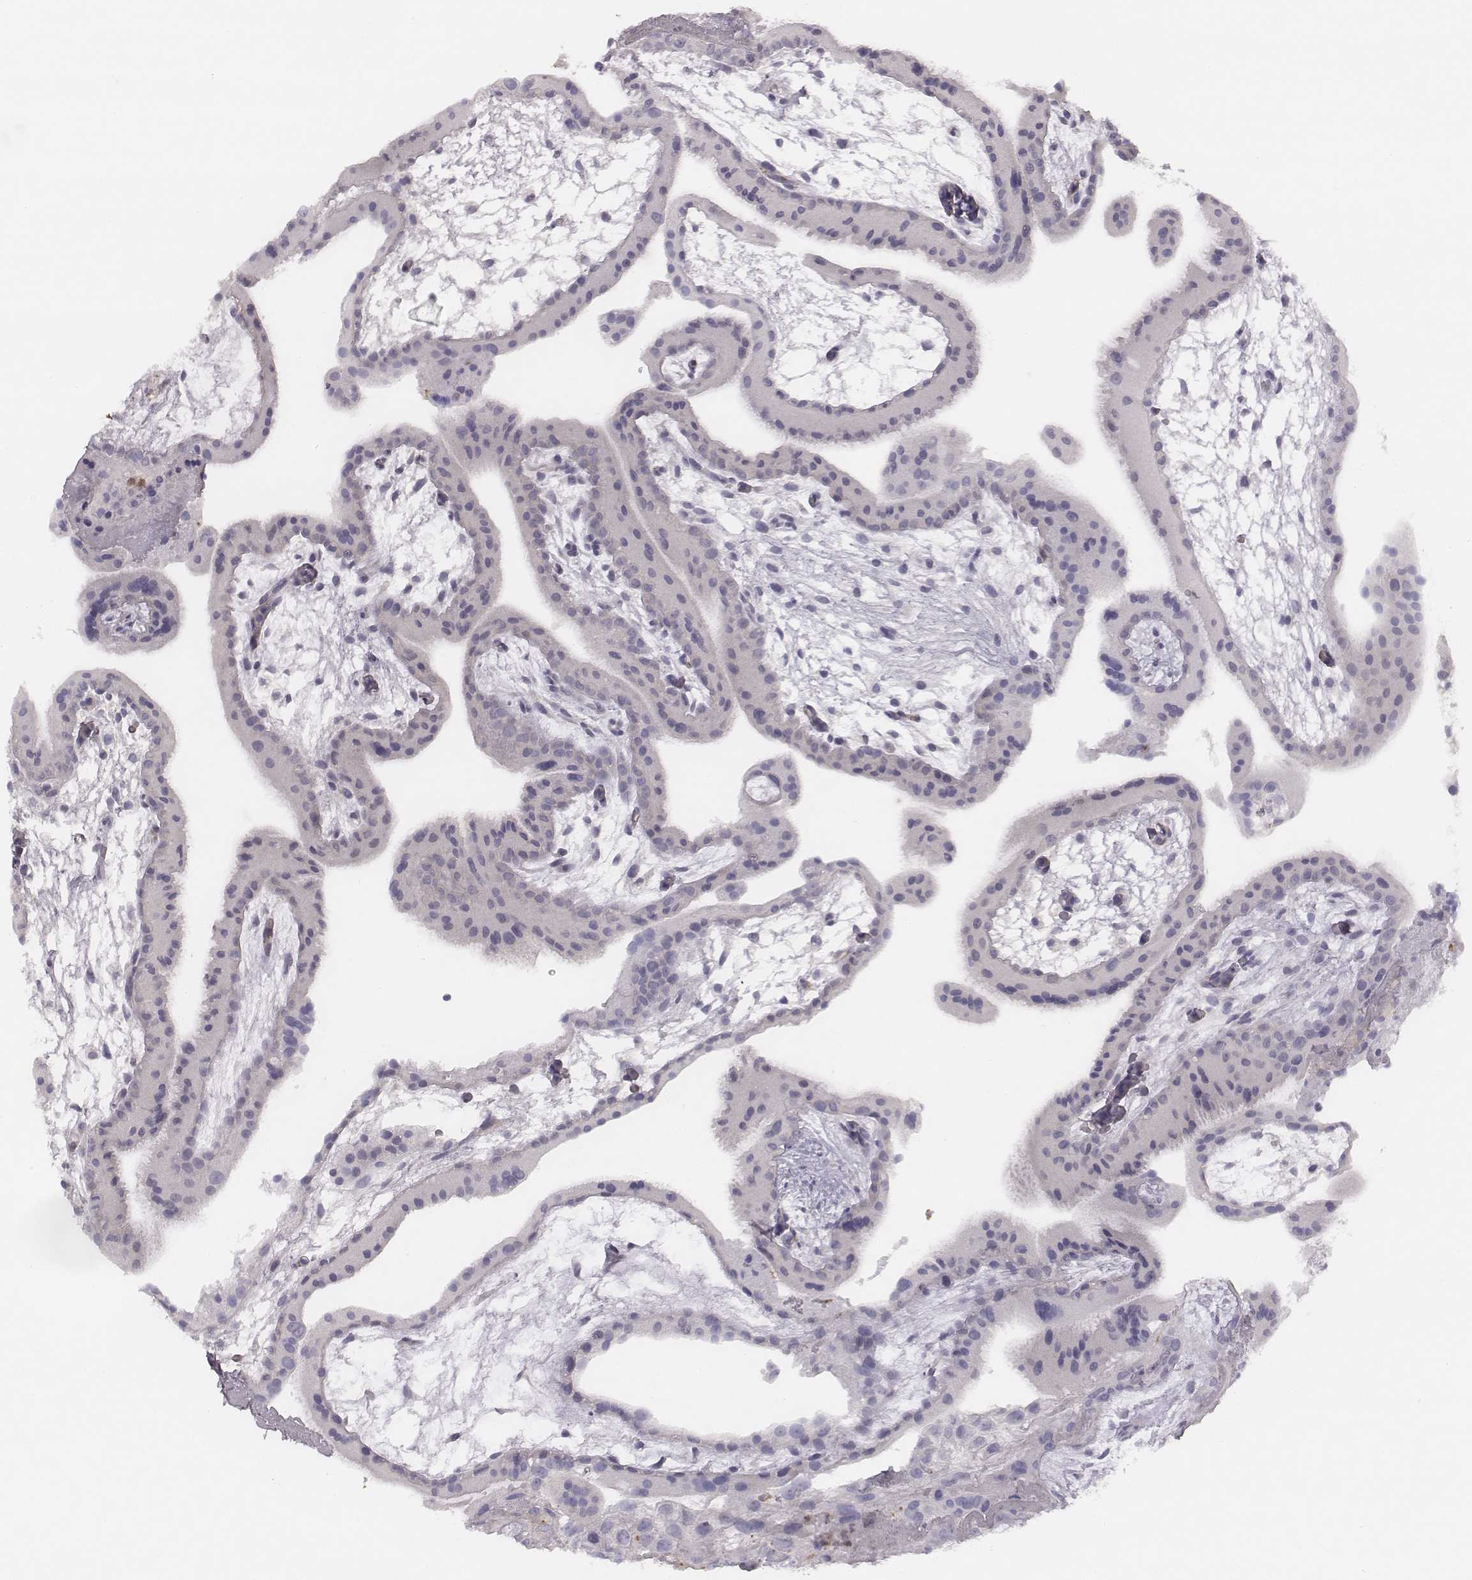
{"staining": {"intensity": "negative", "quantity": "none", "location": "none"}, "tissue": "placenta", "cell_type": "Decidual cells", "image_type": "normal", "snomed": [{"axis": "morphology", "description": "Normal tissue, NOS"}, {"axis": "topography", "description": "Placenta"}], "caption": "Immunohistochemical staining of benign human placenta demonstrates no significant staining in decidual cells.", "gene": "KCNJ12", "patient": {"sex": "female", "age": 19}}